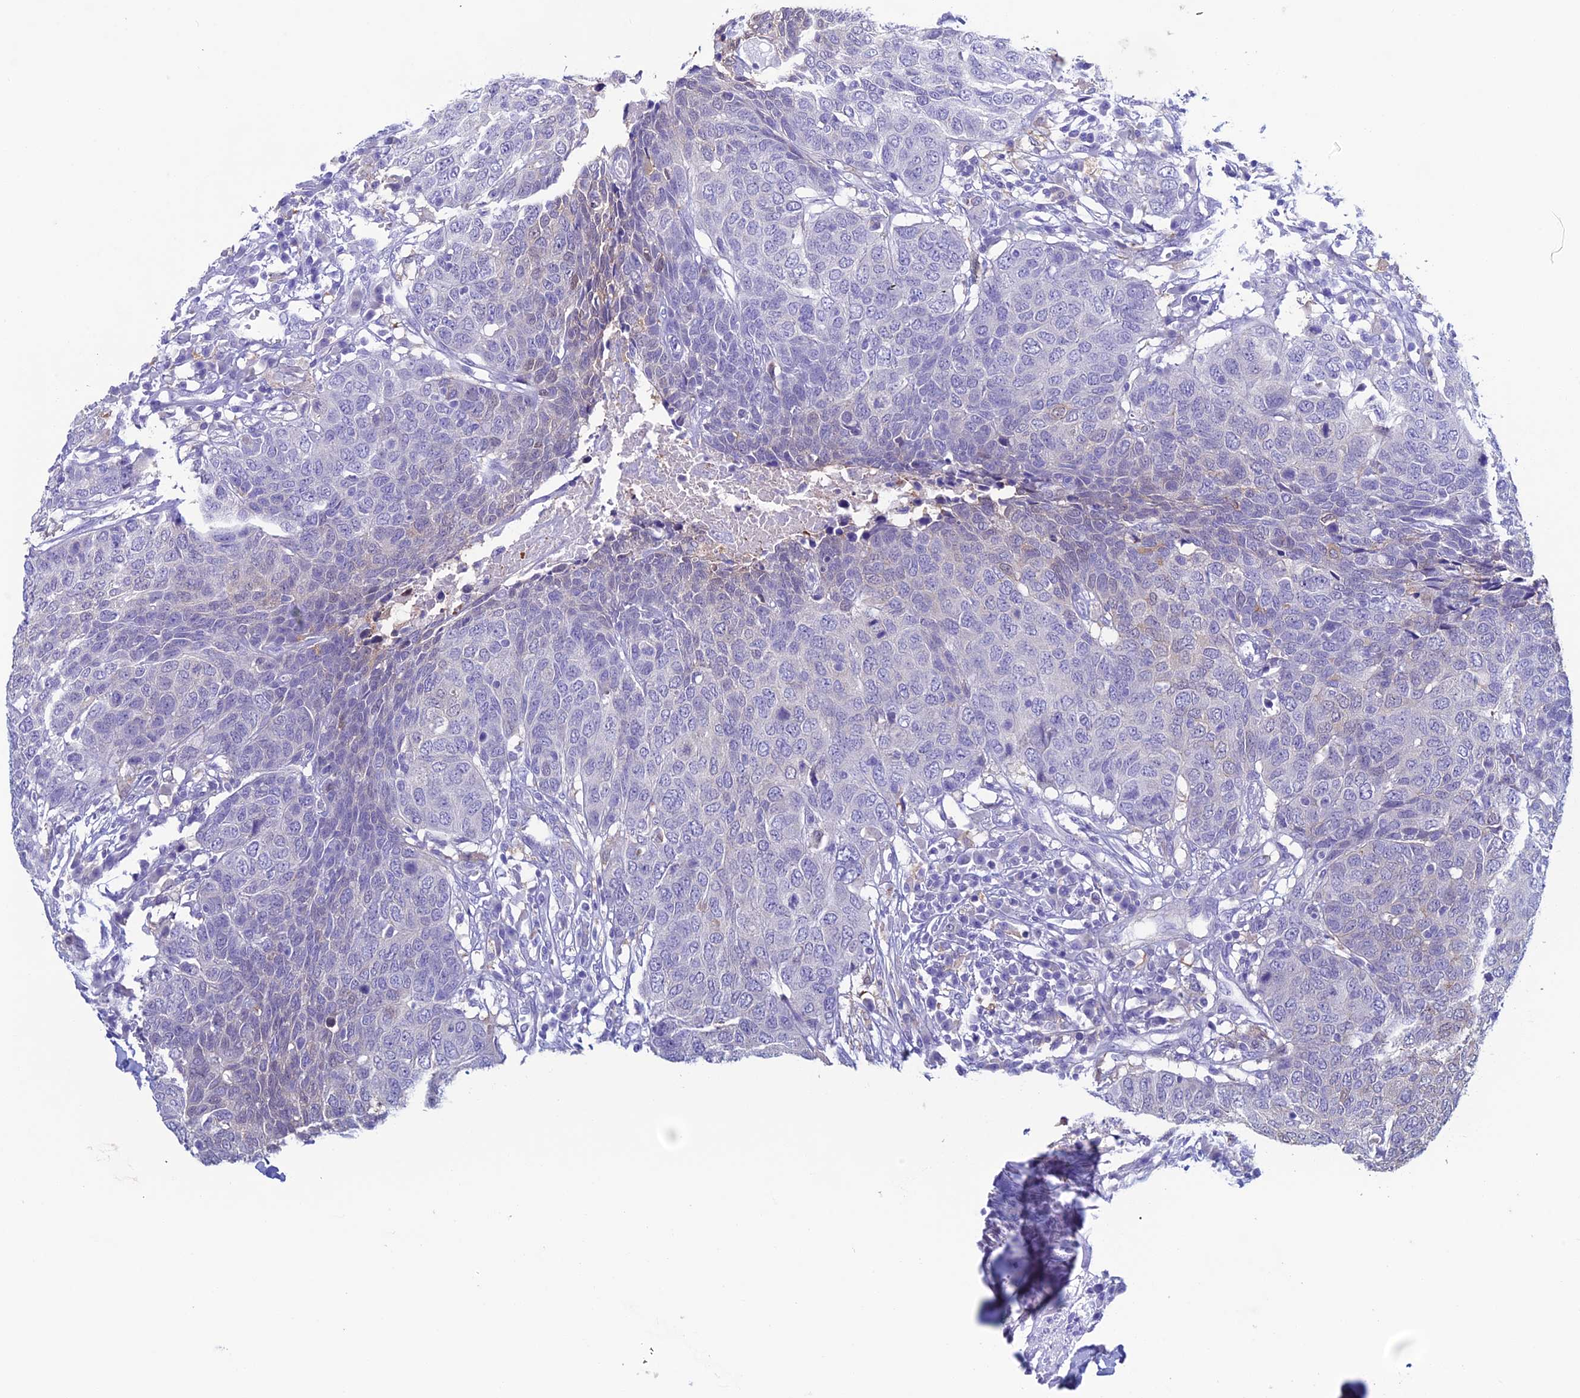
{"staining": {"intensity": "weak", "quantity": "<25%", "location": "nuclear"}, "tissue": "head and neck cancer", "cell_type": "Tumor cells", "image_type": "cancer", "snomed": [{"axis": "morphology", "description": "Squamous cell carcinoma, NOS"}, {"axis": "topography", "description": "Head-Neck"}], "caption": "Tumor cells are negative for protein expression in human head and neck squamous cell carcinoma.", "gene": "KCNK17", "patient": {"sex": "male", "age": 66}}